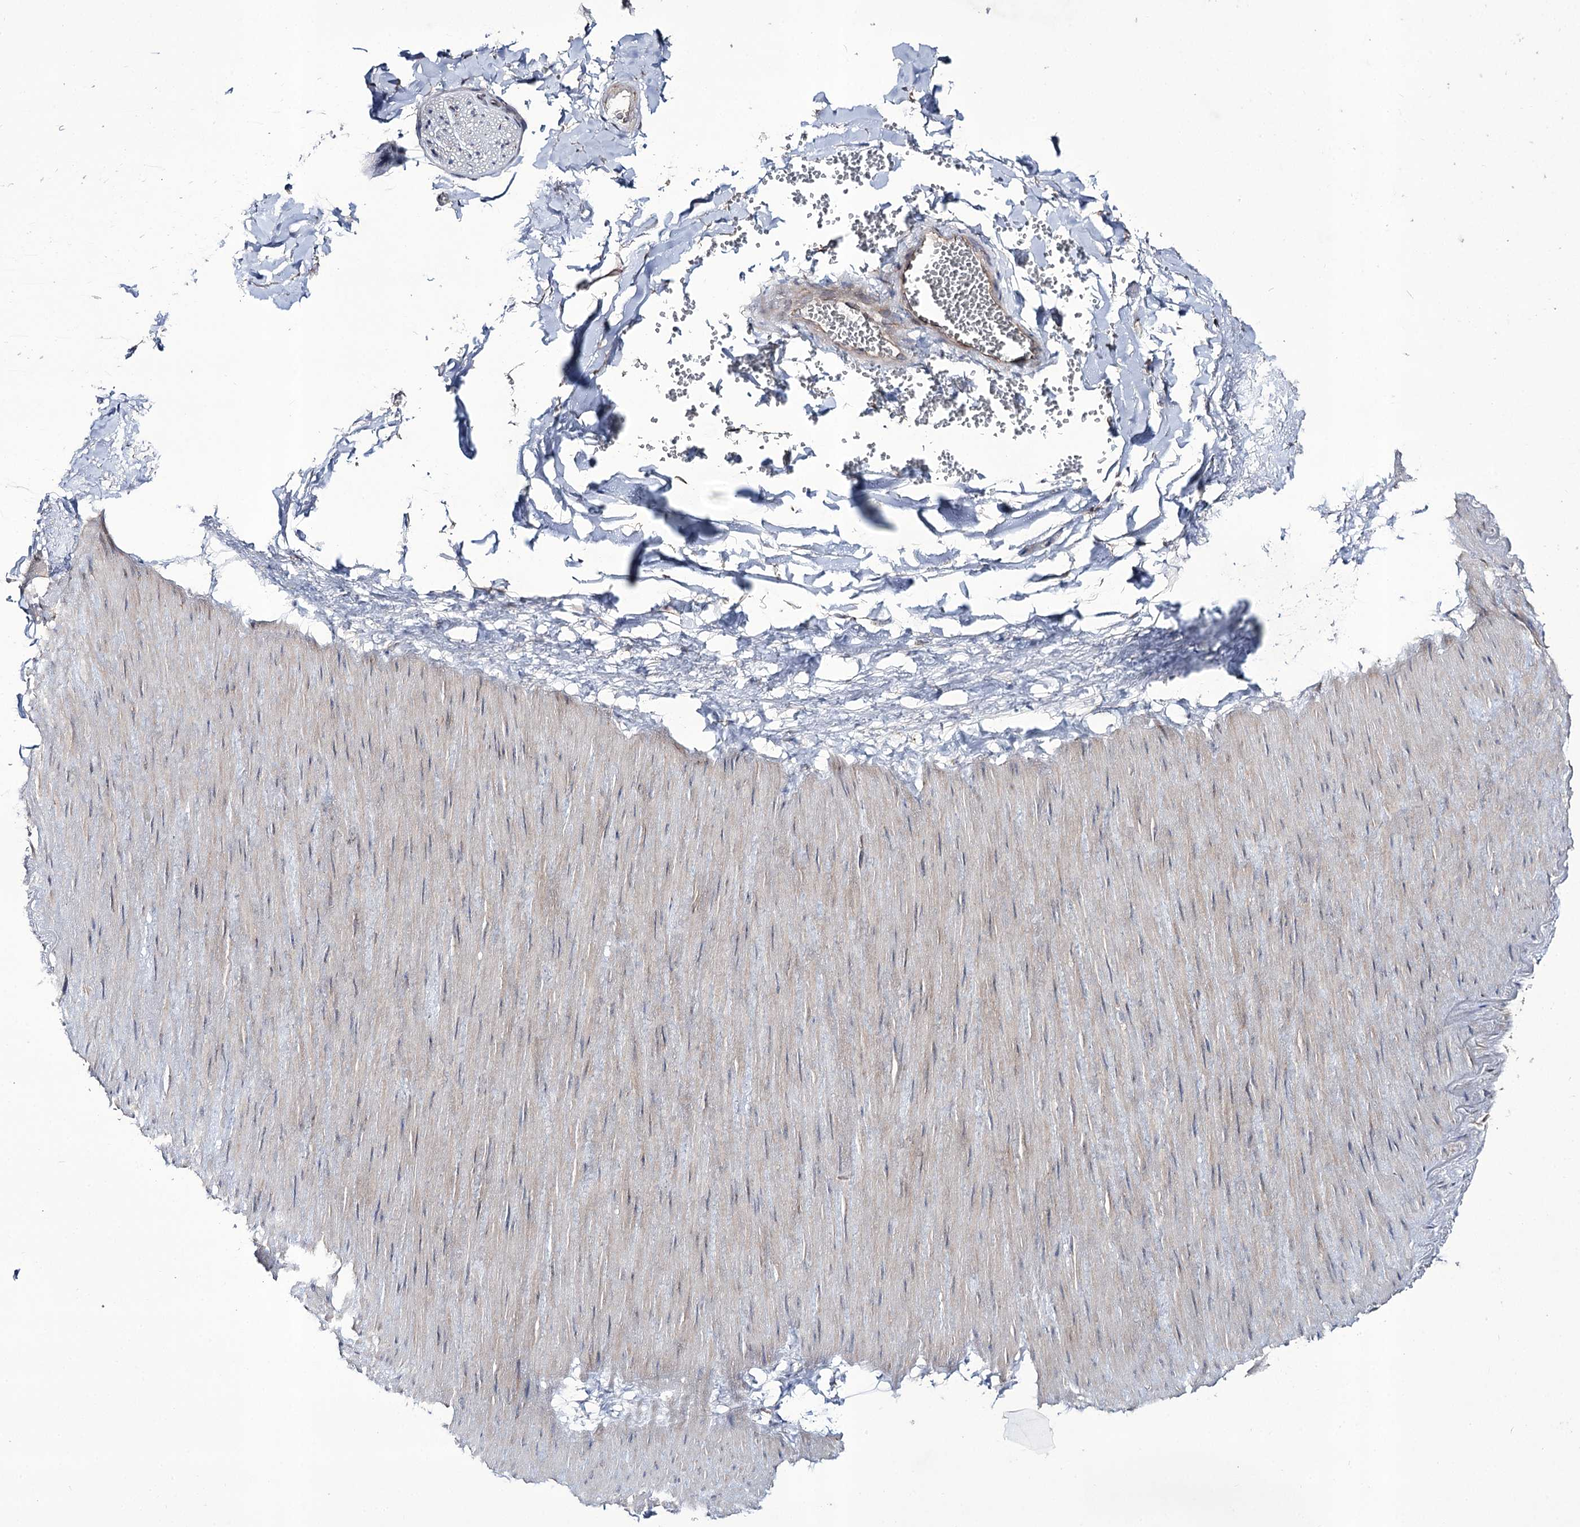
{"staining": {"intensity": "negative", "quantity": "none", "location": "none"}, "tissue": "adipose tissue", "cell_type": "Adipocytes", "image_type": "normal", "snomed": [{"axis": "morphology", "description": "Normal tissue, NOS"}, {"axis": "topography", "description": "Gallbladder"}, {"axis": "topography", "description": "Peripheral nerve tissue"}], "caption": "Protein analysis of unremarkable adipose tissue reveals no significant expression in adipocytes. (Brightfield microscopy of DAB (3,3'-diaminobenzidine) immunohistochemistry (IHC) at high magnification).", "gene": "REXO2", "patient": {"sex": "male", "age": 38}}